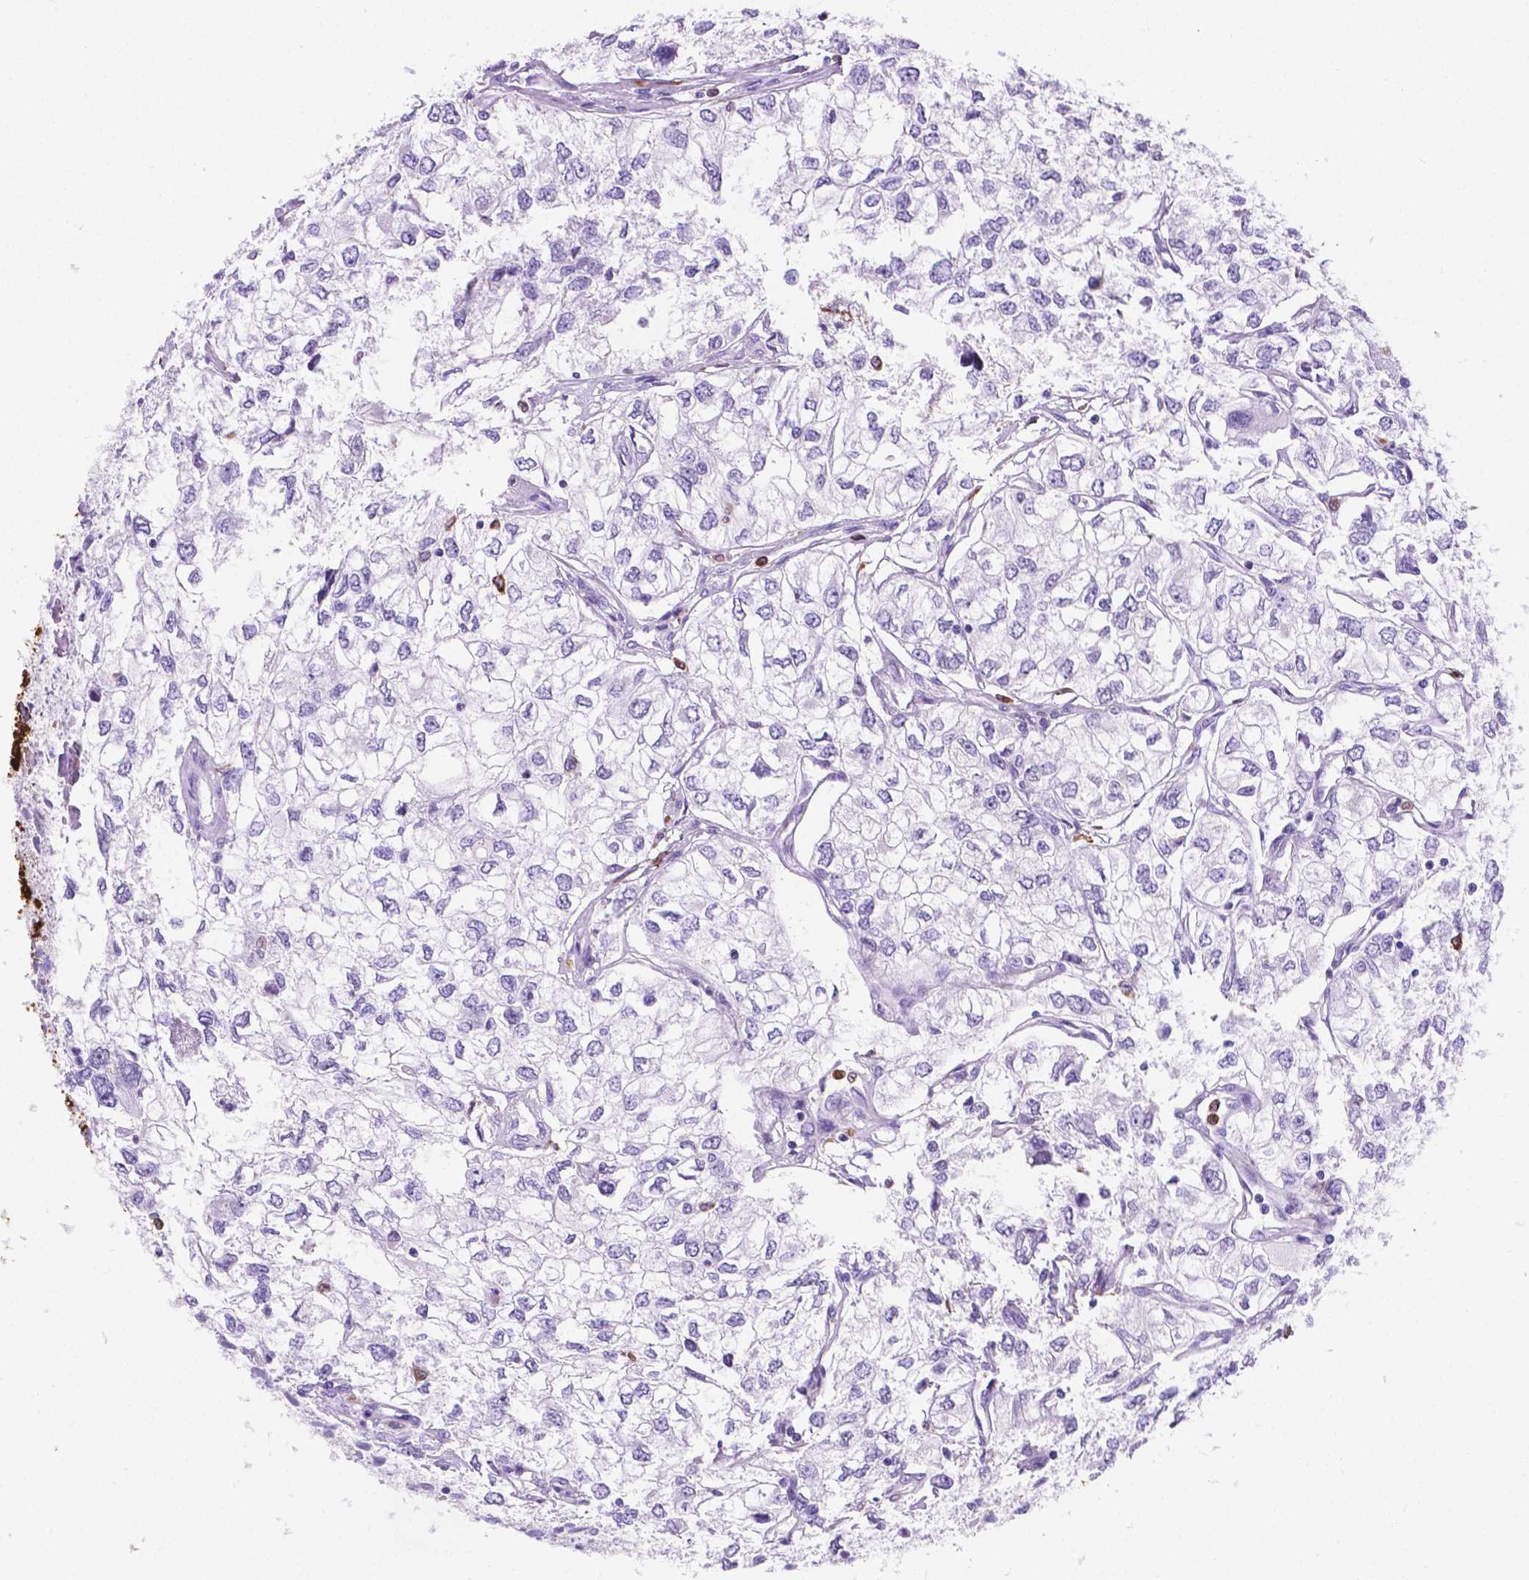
{"staining": {"intensity": "negative", "quantity": "none", "location": "none"}, "tissue": "renal cancer", "cell_type": "Tumor cells", "image_type": "cancer", "snomed": [{"axis": "morphology", "description": "Adenocarcinoma, NOS"}, {"axis": "topography", "description": "Kidney"}], "caption": "Human renal cancer stained for a protein using immunohistochemistry (IHC) reveals no staining in tumor cells.", "gene": "MACF1", "patient": {"sex": "female", "age": 59}}